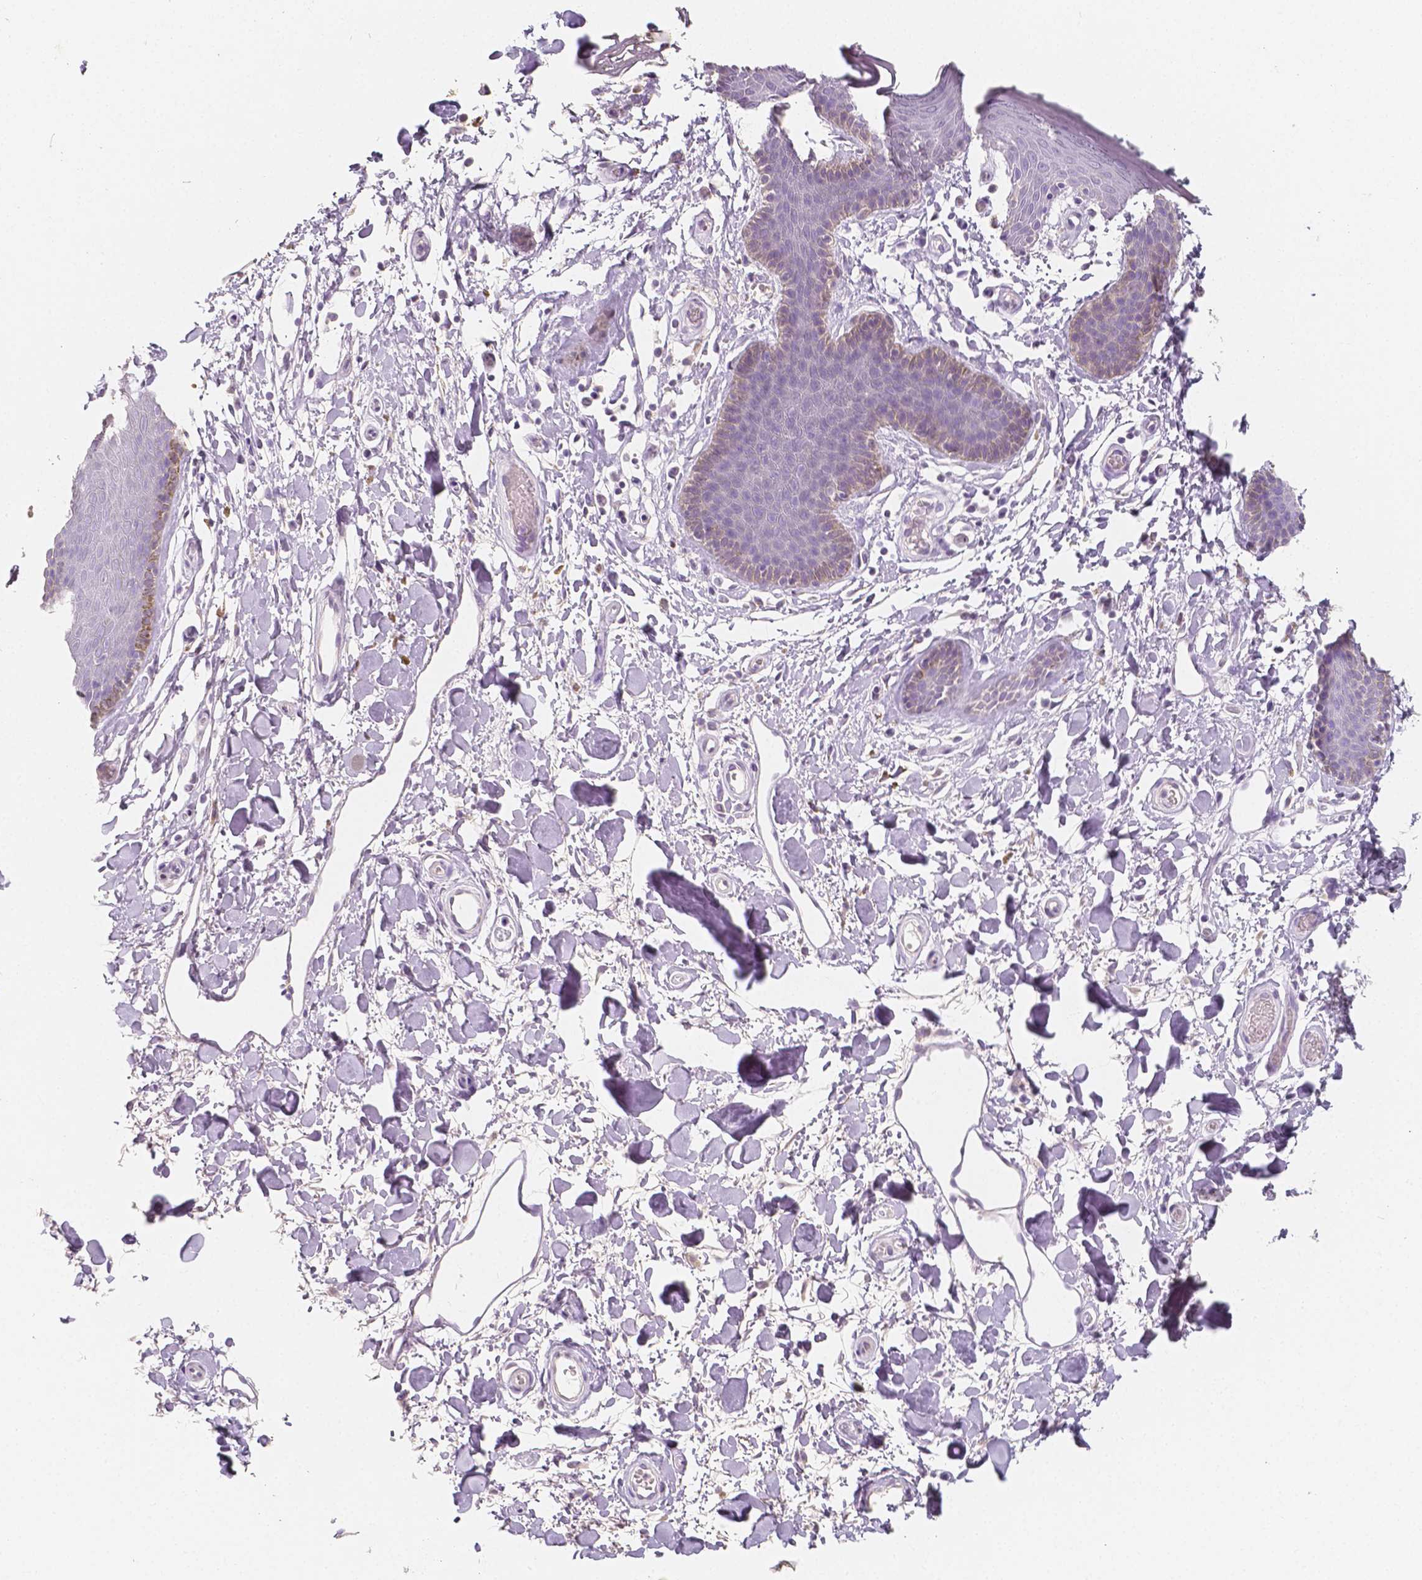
{"staining": {"intensity": "negative", "quantity": "none", "location": "none"}, "tissue": "skin", "cell_type": "Epidermal cells", "image_type": "normal", "snomed": [{"axis": "morphology", "description": "Normal tissue, NOS"}, {"axis": "topography", "description": "Anal"}], "caption": "Histopathology image shows no significant protein staining in epidermal cells of normal skin.", "gene": "NECAB2", "patient": {"sex": "male", "age": 53}}